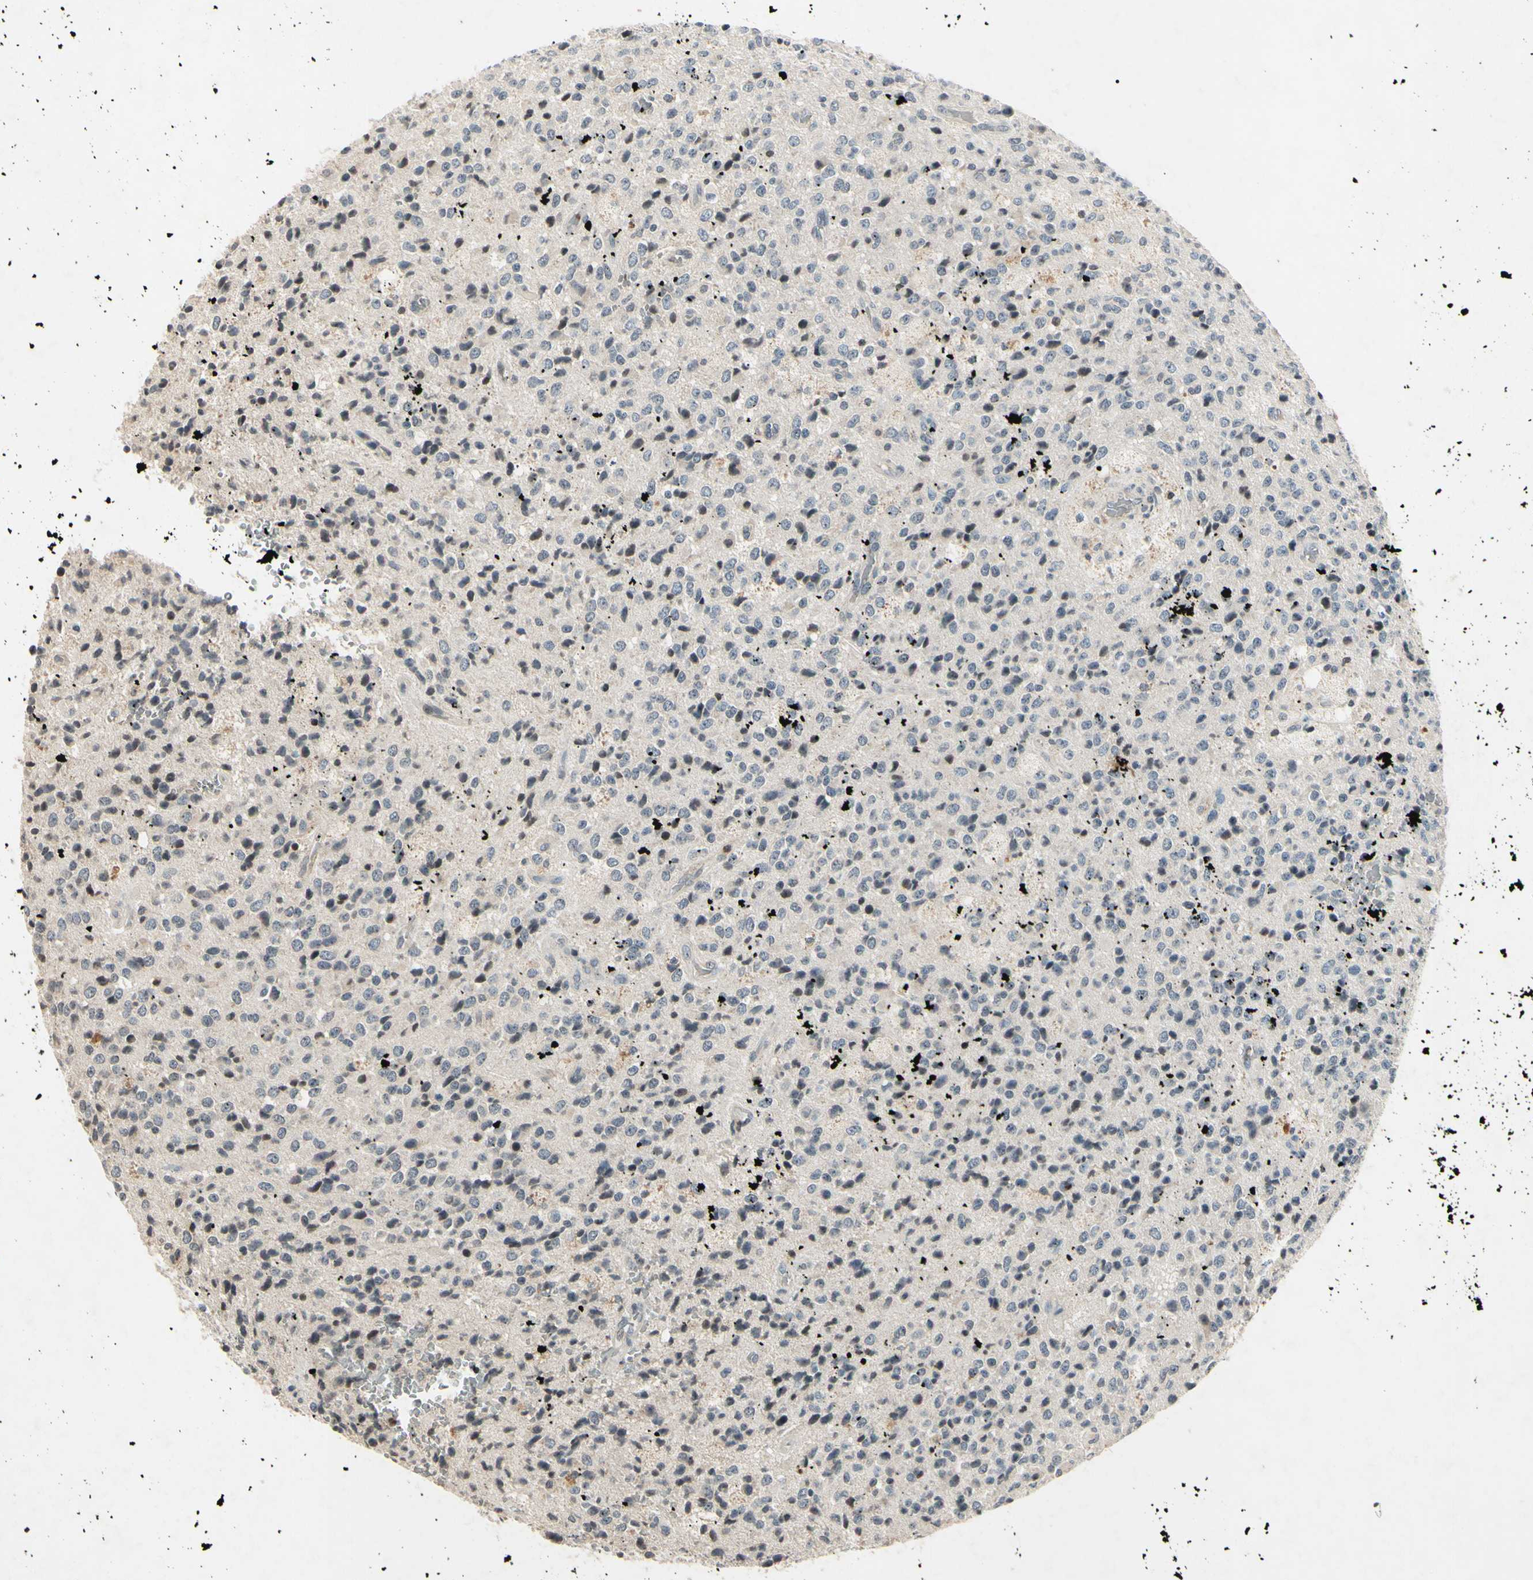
{"staining": {"intensity": "negative", "quantity": "none", "location": "none"}, "tissue": "glioma", "cell_type": "Tumor cells", "image_type": "cancer", "snomed": [{"axis": "morphology", "description": "Glioma, malignant, High grade"}, {"axis": "topography", "description": "pancreas cauda"}], "caption": "High magnification brightfield microscopy of malignant glioma (high-grade) stained with DAB (3,3'-diaminobenzidine) (brown) and counterstained with hematoxylin (blue): tumor cells show no significant positivity. Nuclei are stained in blue.", "gene": "AEBP1", "patient": {"sex": "male", "age": 60}}